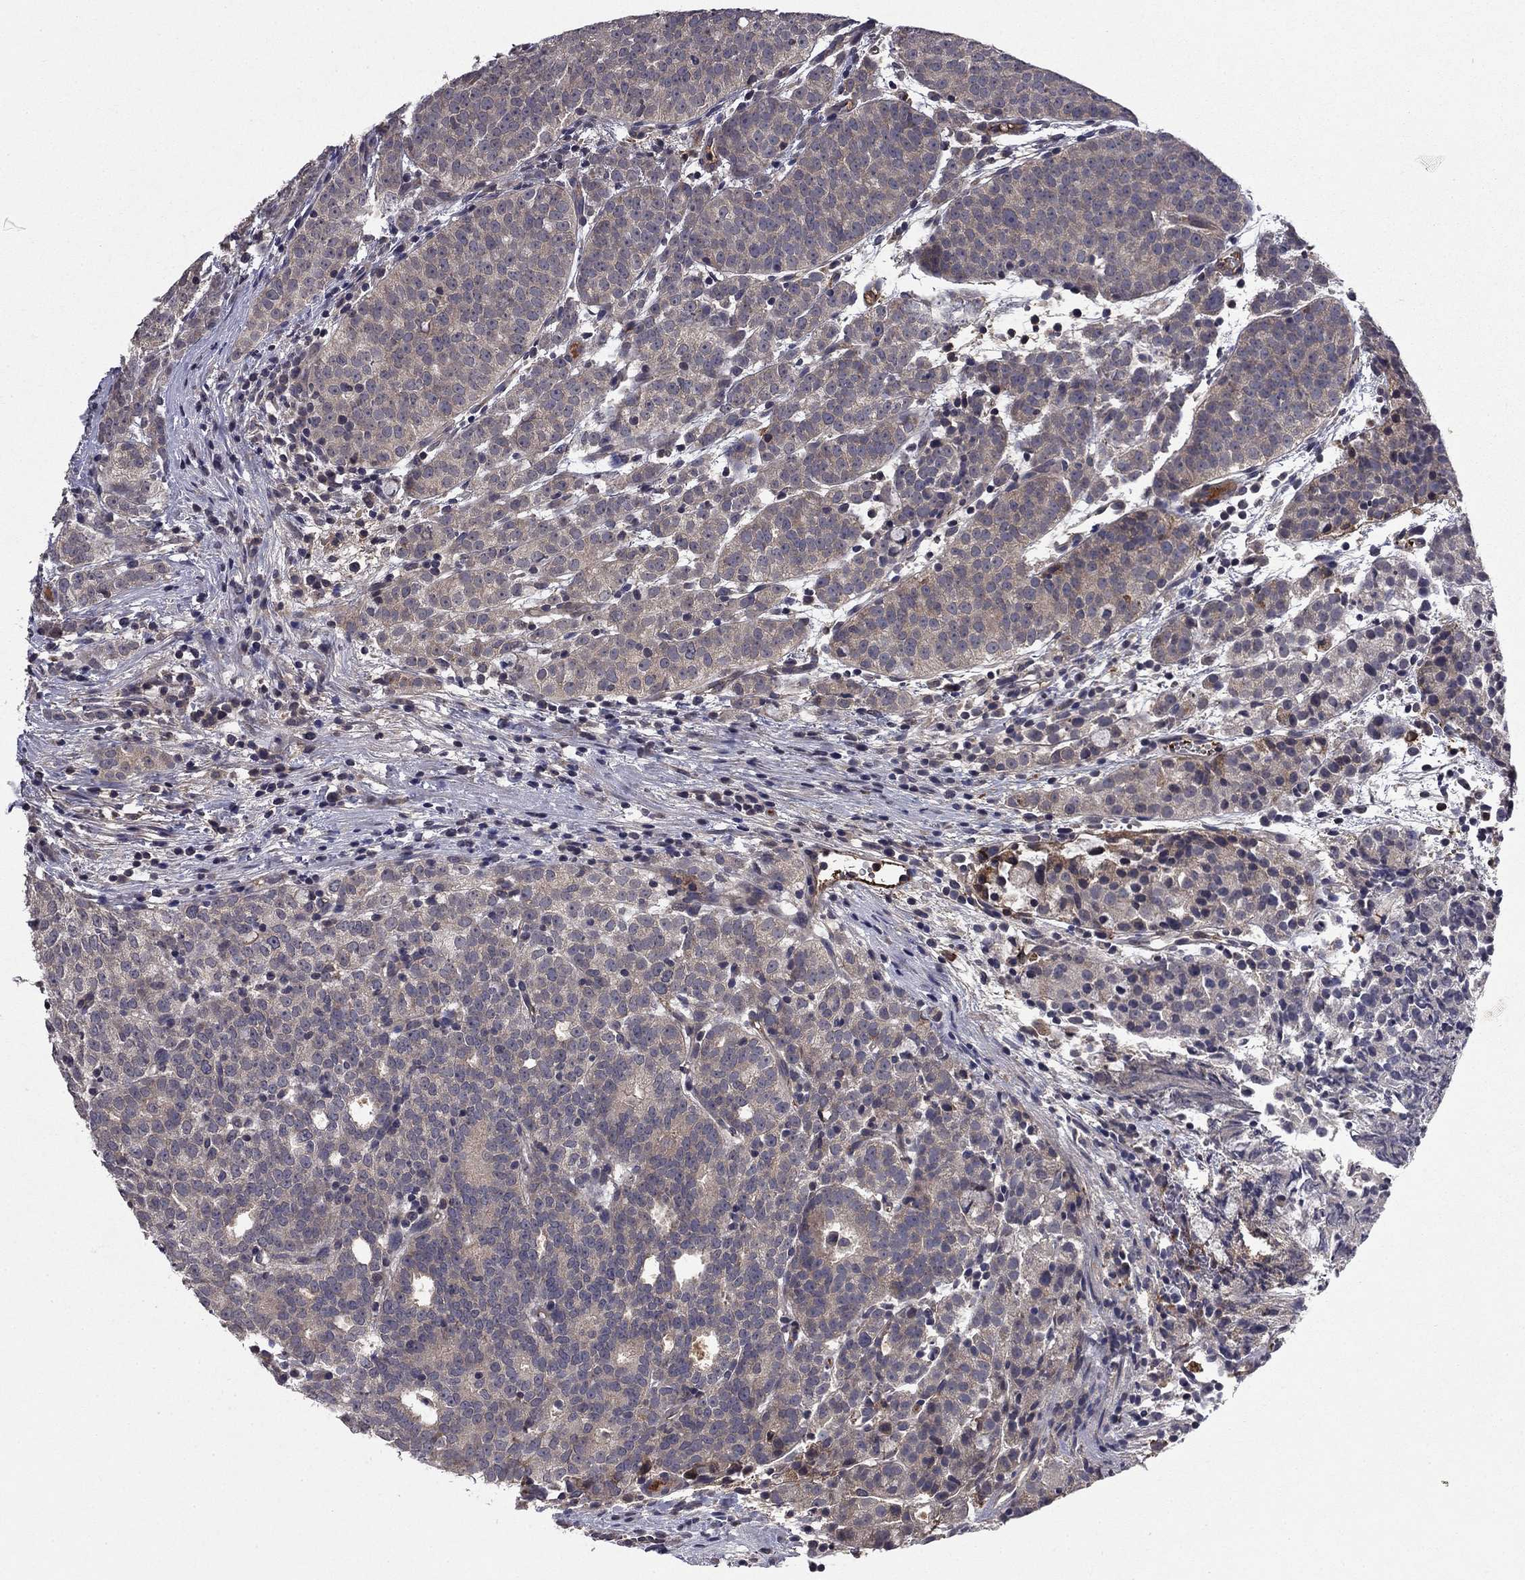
{"staining": {"intensity": "negative", "quantity": "none", "location": "none"}, "tissue": "prostate cancer", "cell_type": "Tumor cells", "image_type": "cancer", "snomed": [{"axis": "morphology", "description": "Adenocarcinoma, High grade"}, {"axis": "topography", "description": "Prostate"}], "caption": "A high-resolution micrograph shows immunohistochemistry (IHC) staining of prostate adenocarcinoma (high-grade), which shows no significant positivity in tumor cells. The staining is performed using DAB (3,3'-diaminobenzidine) brown chromogen with nuclei counter-stained in using hematoxylin.", "gene": "PROS1", "patient": {"sex": "male", "age": 53}}